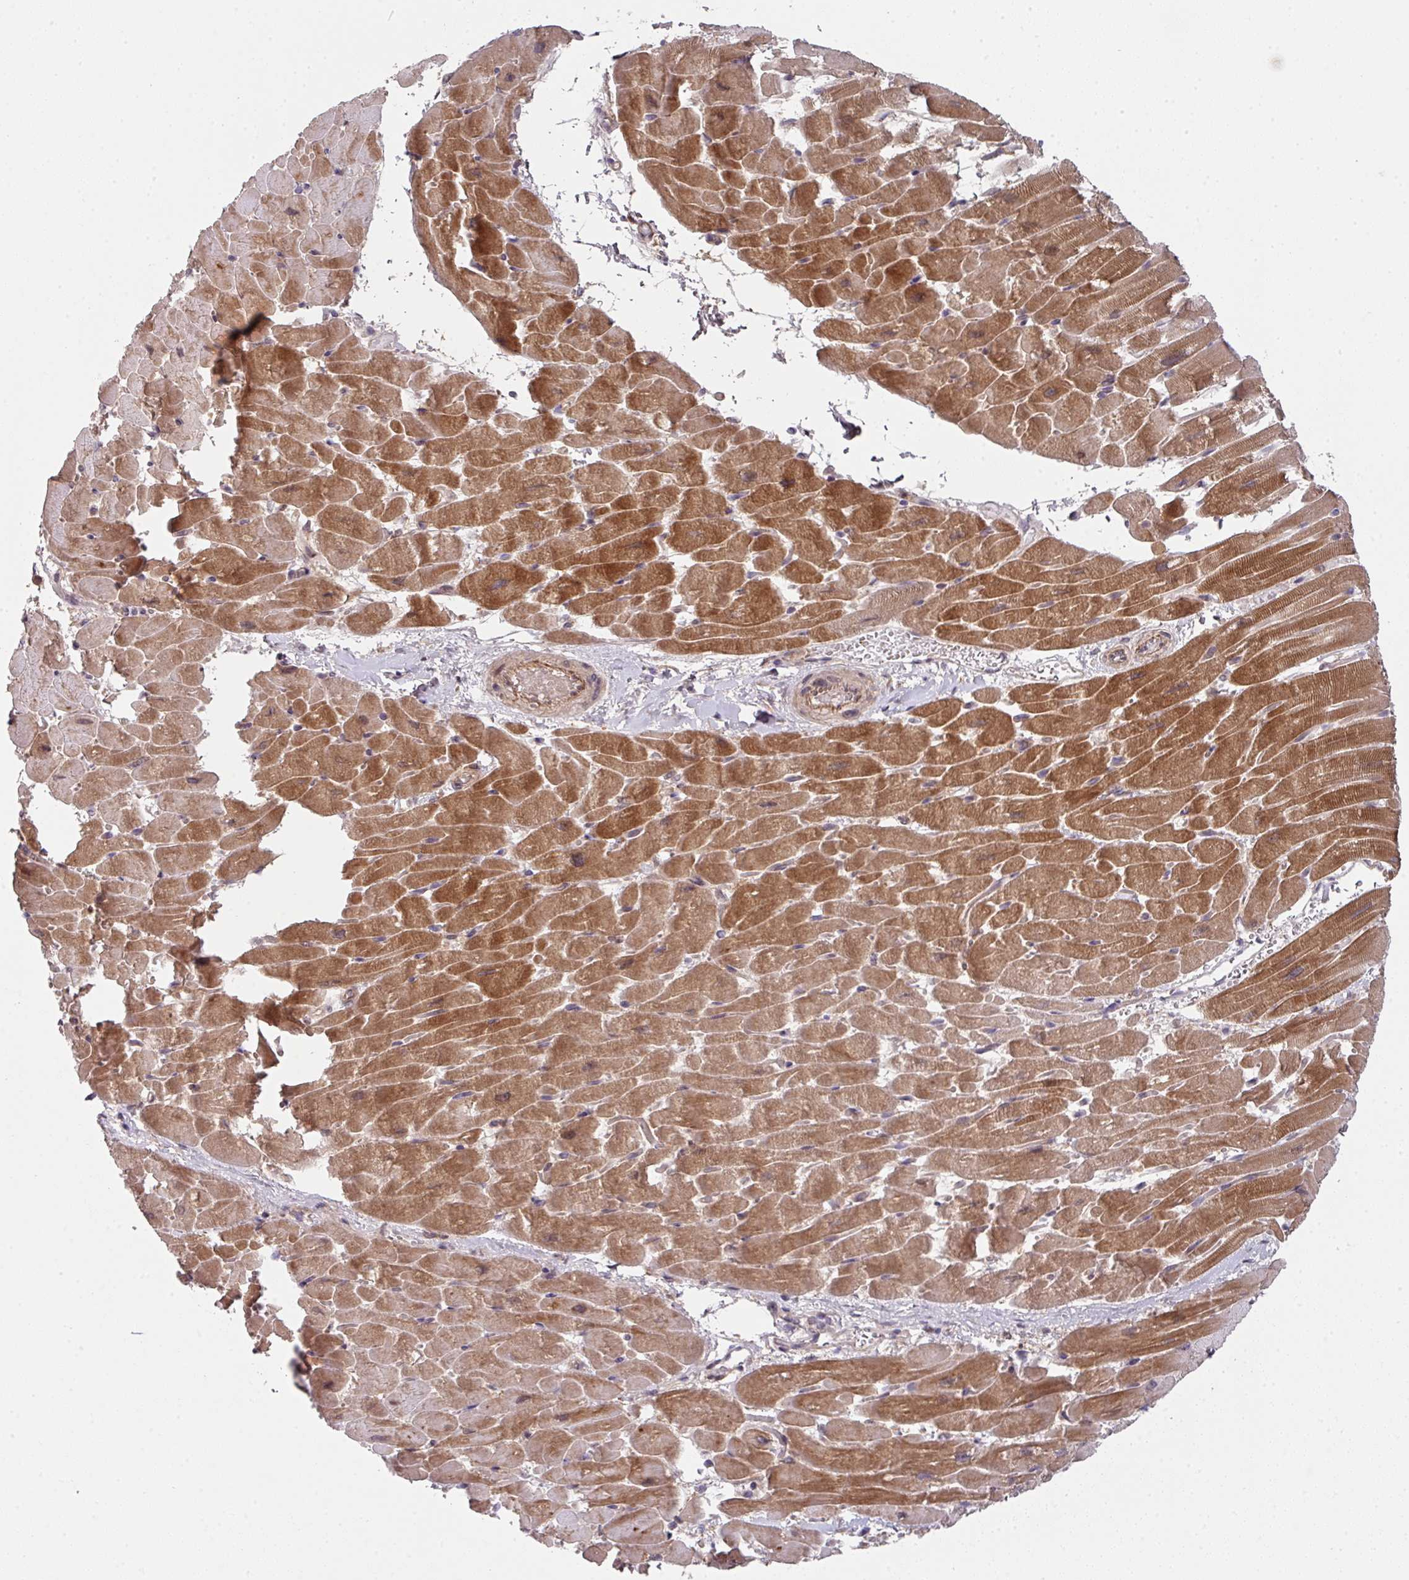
{"staining": {"intensity": "moderate", "quantity": ">75%", "location": "cytoplasmic/membranous,nuclear"}, "tissue": "heart muscle", "cell_type": "Cardiomyocytes", "image_type": "normal", "snomed": [{"axis": "morphology", "description": "Normal tissue, NOS"}, {"axis": "topography", "description": "Heart"}], "caption": "About >75% of cardiomyocytes in unremarkable heart muscle demonstrate moderate cytoplasmic/membranous,nuclear protein staining as visualized by brown immunohistochemical staining.", "gene": "CAMLG", "patient": {"sex": "male", "age": 37}}